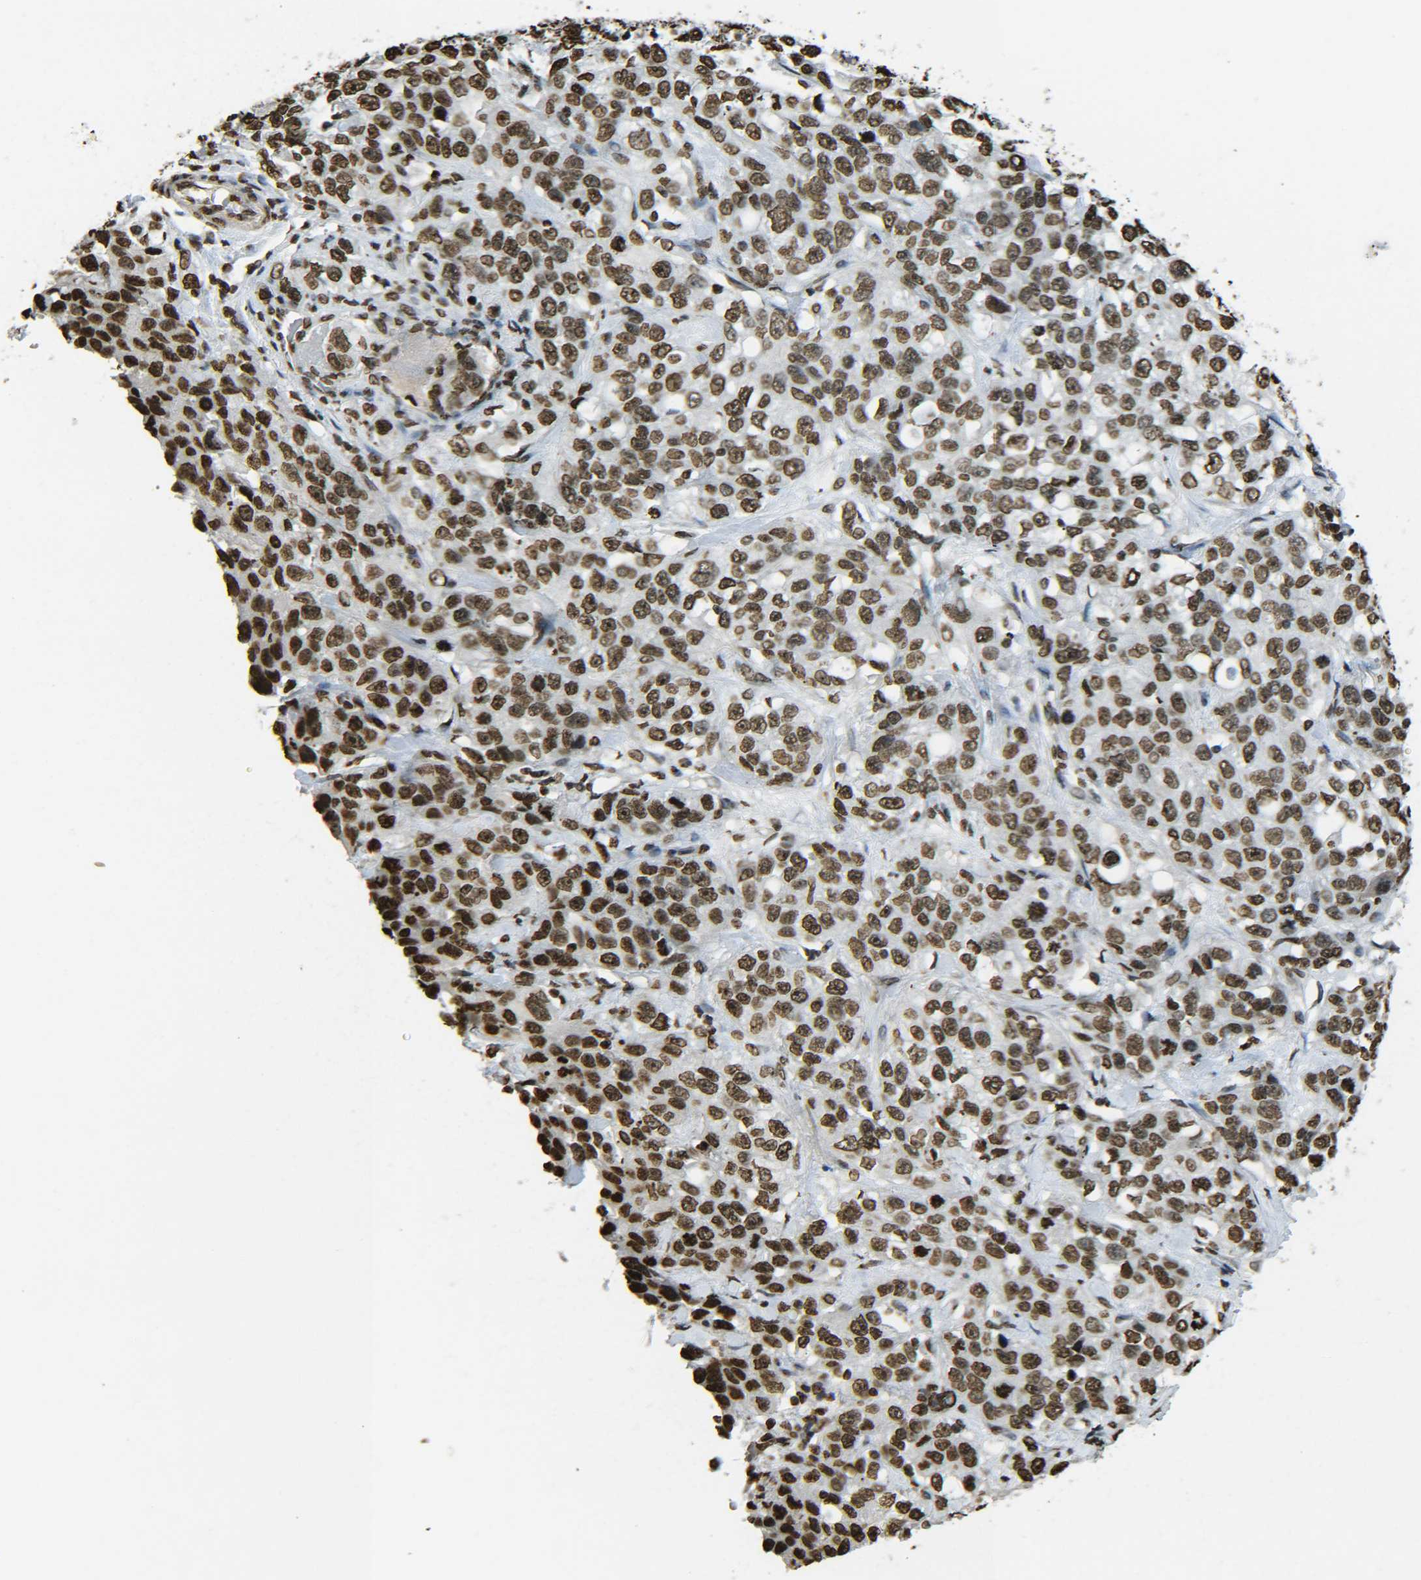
{"staining": {"intensity": "moderate", "quantity": ">75%", "location": "nuclear"}, "tissue": "stomach cancer", "cell_type": "Tumor cells", "image_type": "cancer", "snomed": [{"axis": "morphology", "description": "Normal tissue, NOS"}, {"axis": "morphology", "description": "Adenocarcinoma, NOS"}, {"axis": "topography", "description": "Stomach"}], "caption": "A high-resolution micrograph shows immunohistochemistry staining of stomach adenocarcinoma, which reveals moderate nuclear positivity in approximately >75% of tumor cells. (brown staining indicates protein expression, while blue staining denotes nuclei).", "gene": "H4C16", "patient": {"sex": "male", "age": 48}}